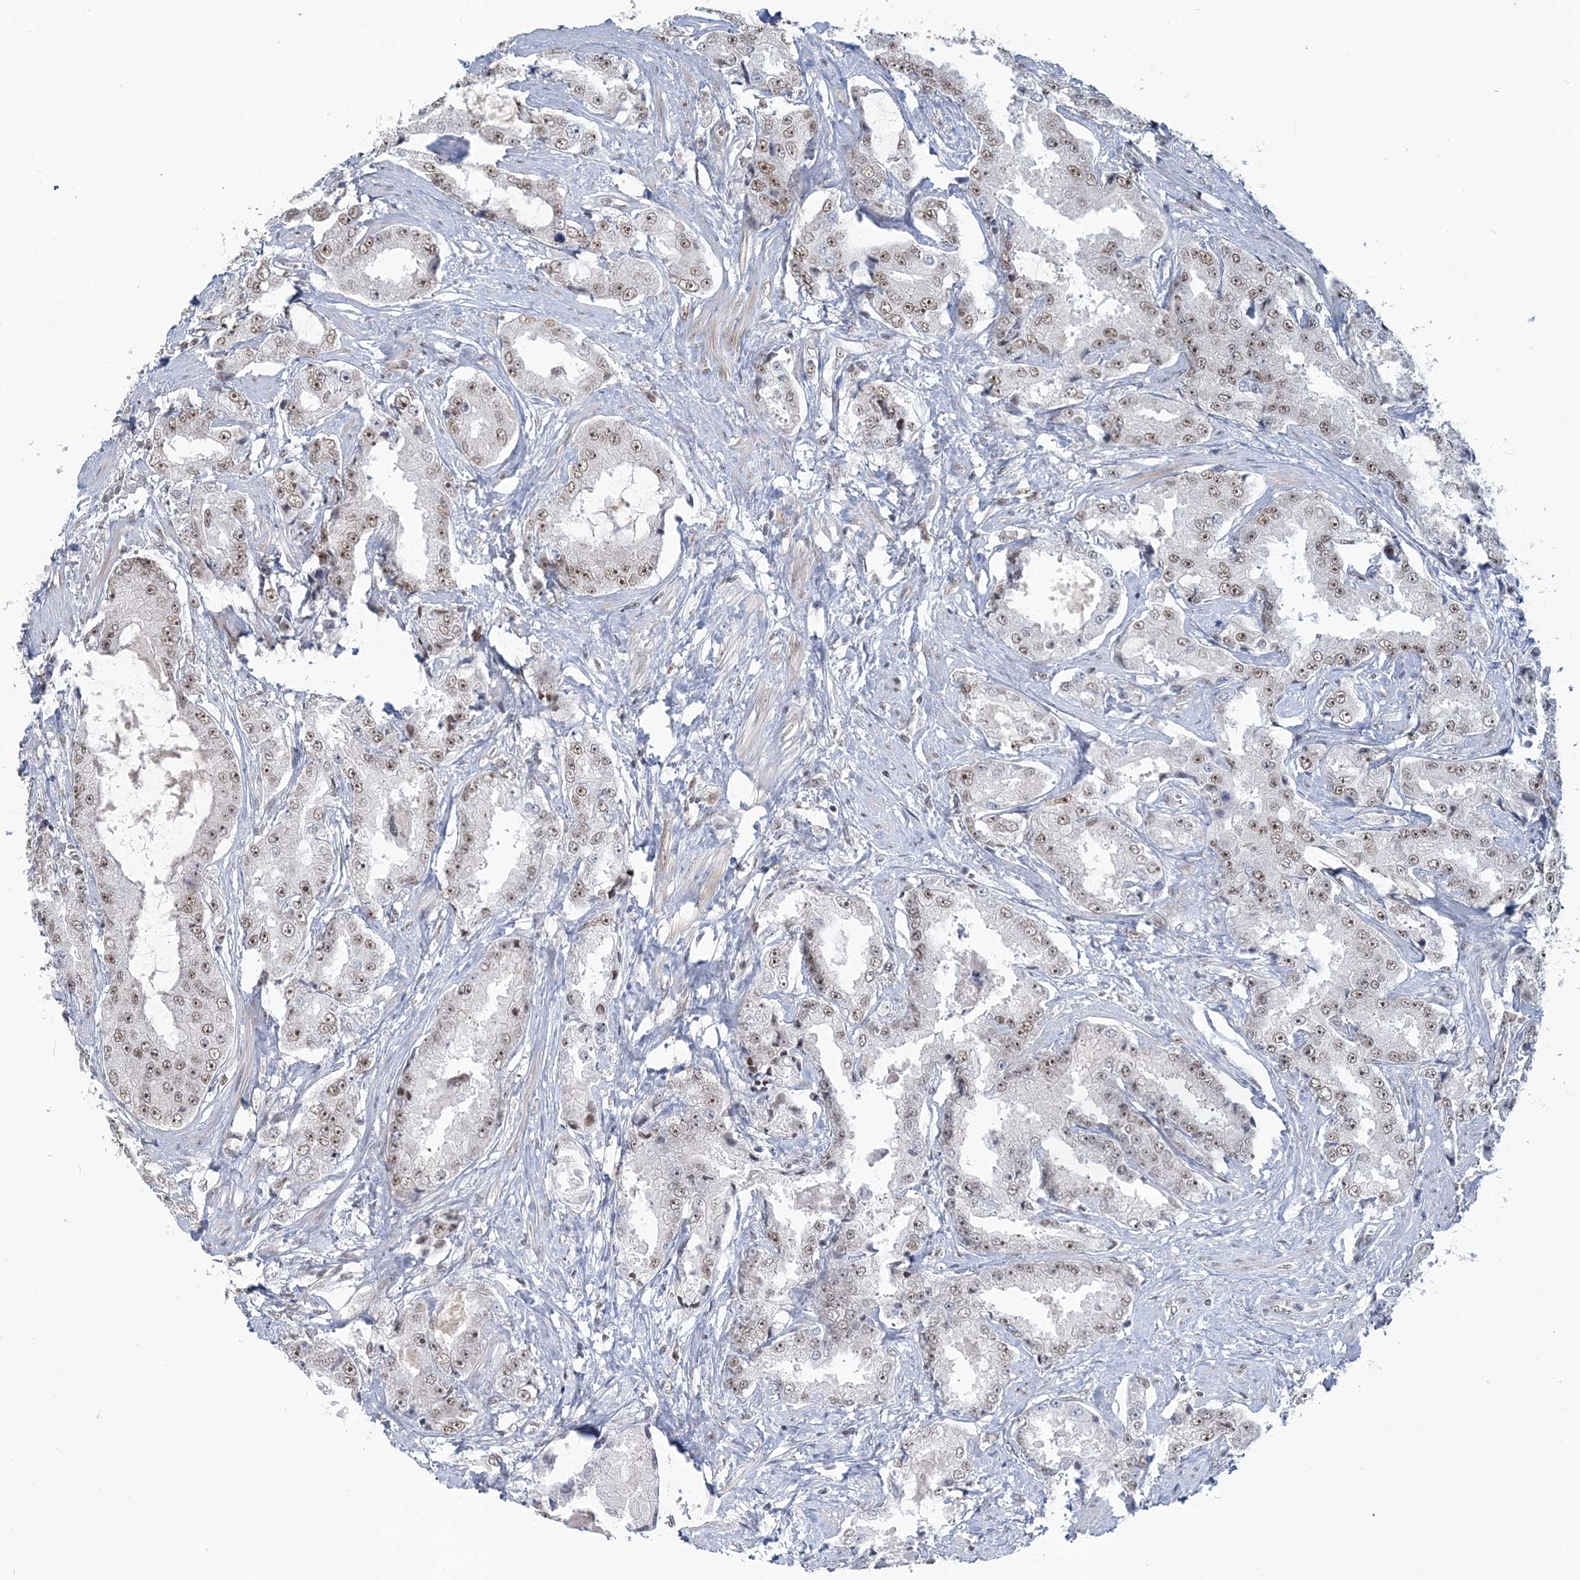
{"staining": {"intensity": "weak", "quantity": ">75%", "location": "nuclear"}, "tissue": "prostate cancer", "cell_type": "Tumor cells", "image_type": "cancer", "snomed": [{"axis": "morphology", "description": "Adenocarcinoma, High grade"}, {"axis": "topography", "description": "Prostate"}], "caption": "Protein expression analysis of human adenocarcinoma (high-grade) (prostate) reveals weak nuclear positivity in about >75% of tumor cells.", "gene": "PLRG1", "patient": {"sex": "male", "age": 73}}